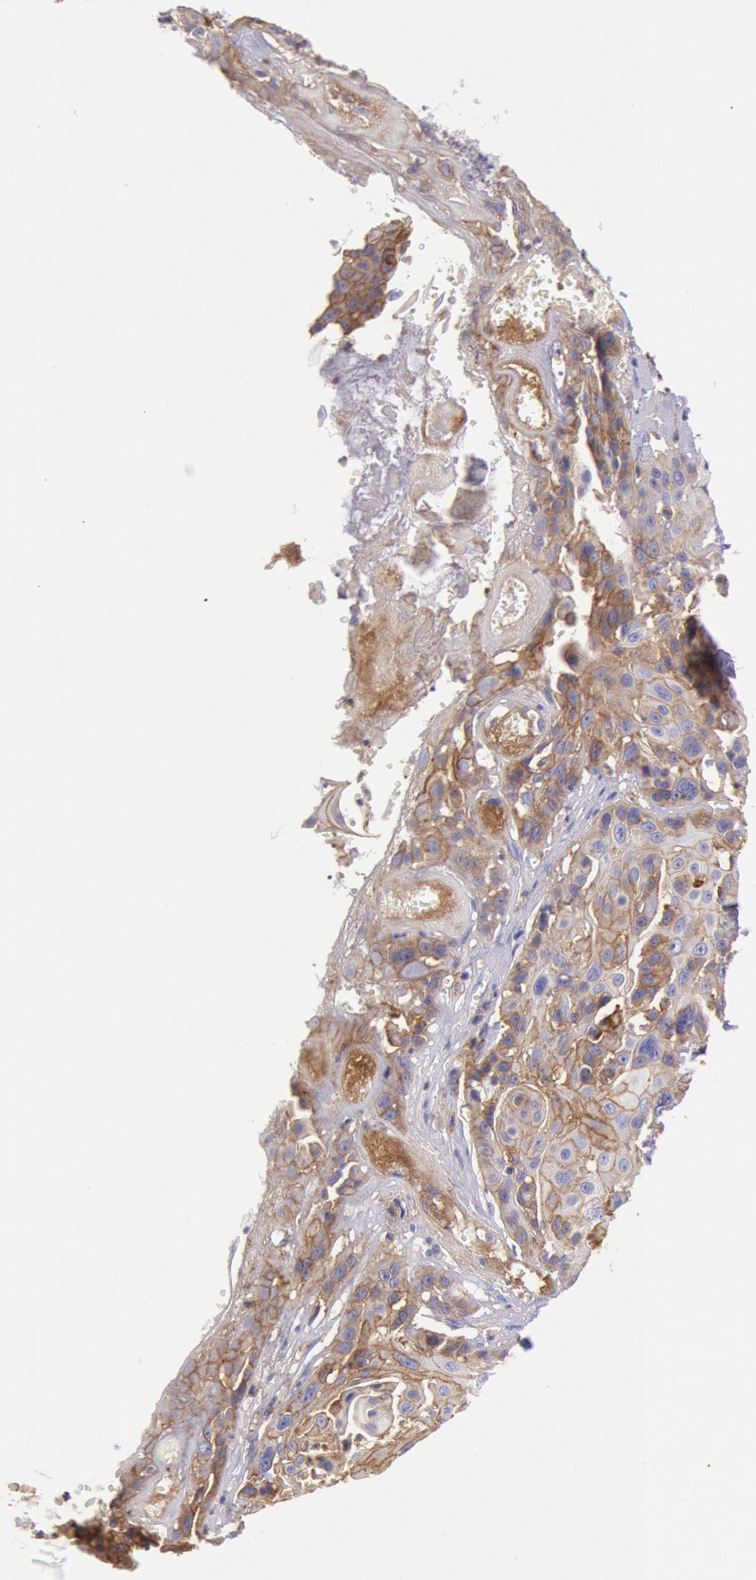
{"staining": {"intensity": "weak", "quantity": "25%-75%", "location": "cytoplasmic/membranous"}, "tissue": "cervical cancer", "cell_type": "Tumor cells", "image_type": "cancer", "snomed": [{"axis": "morphology", "description": "Squamous cell carcinoma, NOS"}, {"axis": "topography", "description": "Cervix"}], "caption": "The micrograph displays immunohistochemical staining of cervical cancer. There is weak cytoplasmic/membranous expression is seen in about 25%-75% of tumor cells.", "gene": "LYN", "patient": {"sex": "female", "age": 57}}